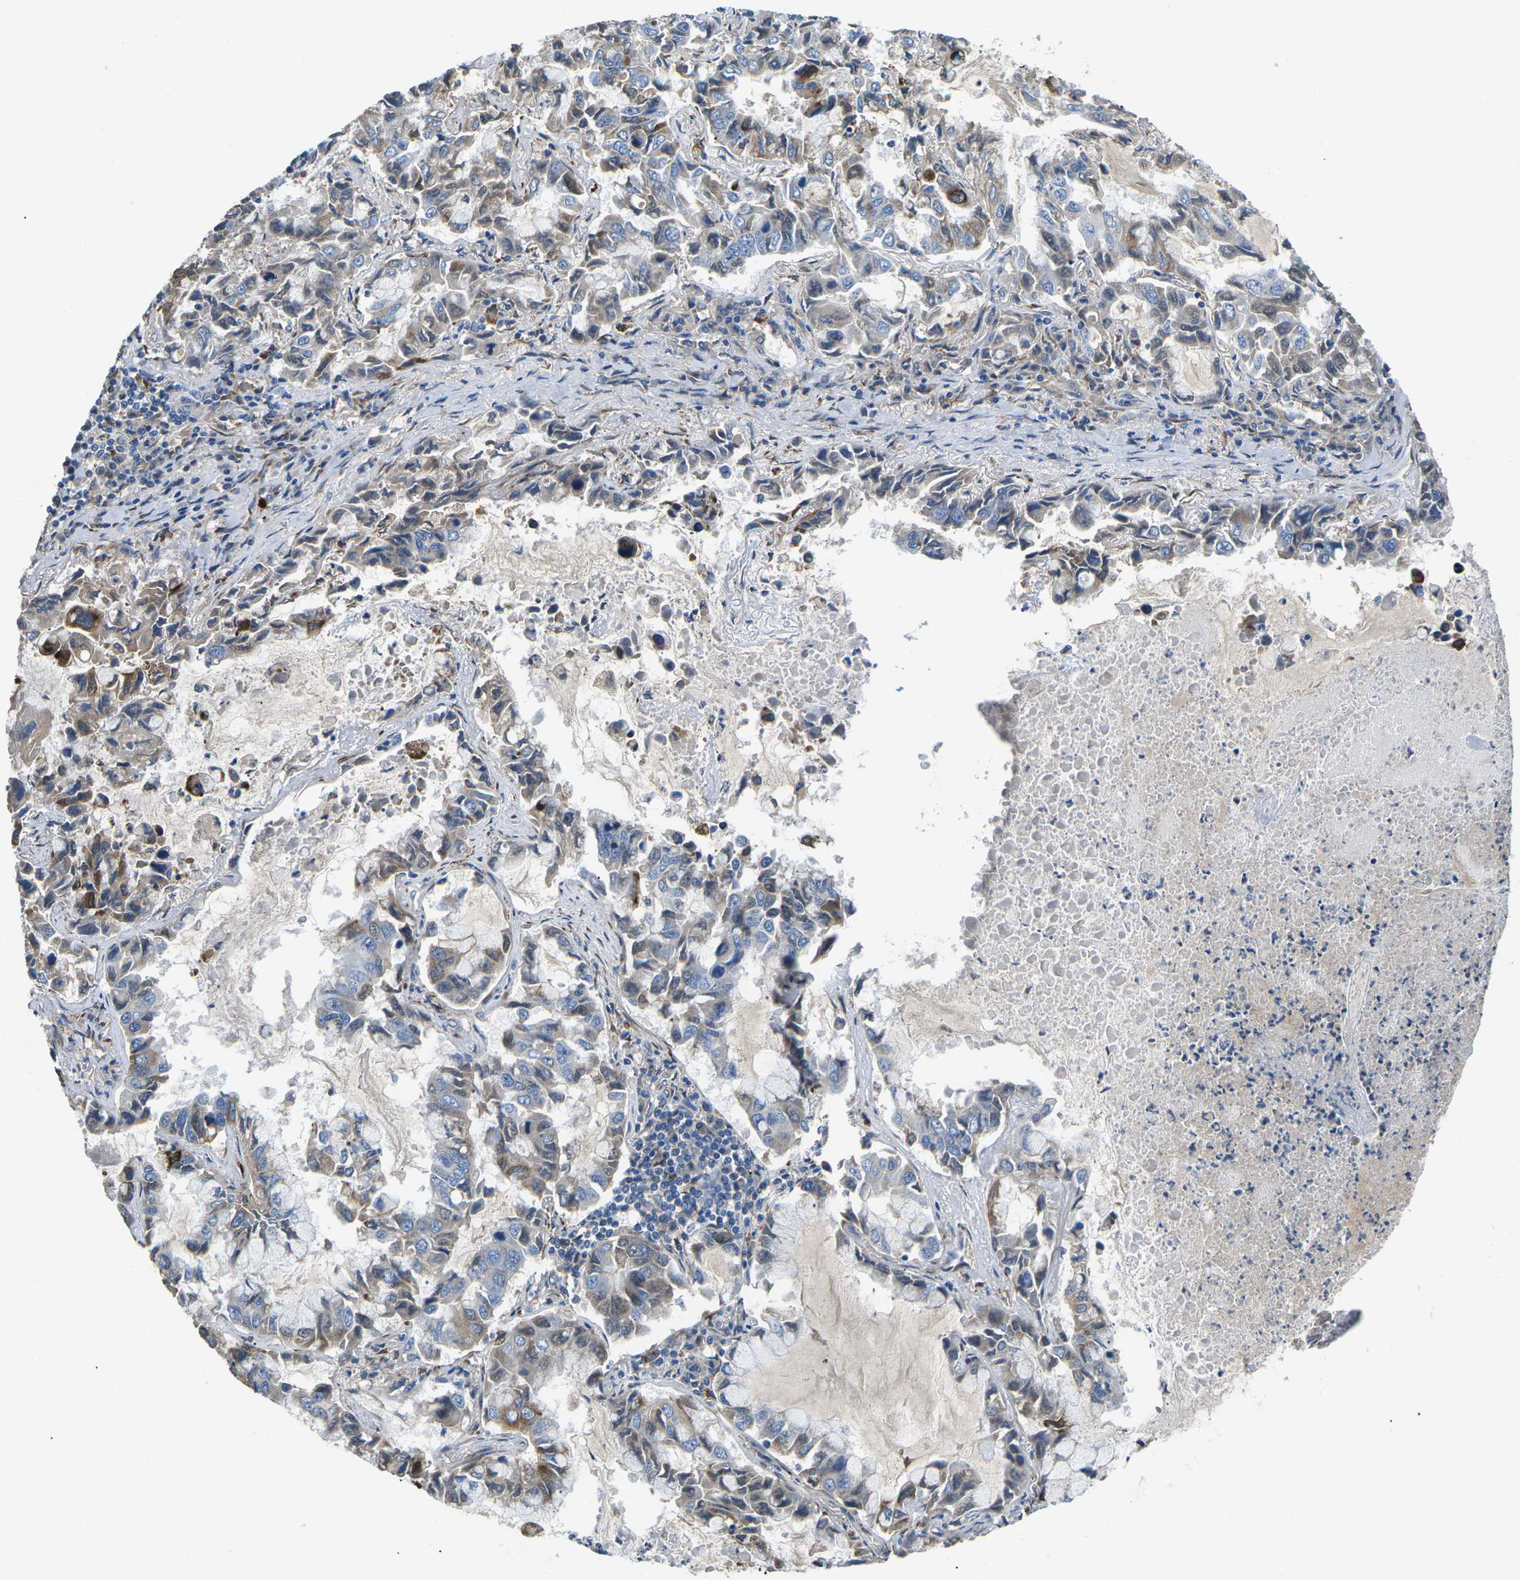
{"staining": {"intensity": "moderate", "quantity": "25%-75%", "location": "cytoplasmic/membranous"}, "tissue": "lung cancer", "cell_type": "Tumor cells", "image_type": "cancer", "snomed": [{"axis": "morphology", "description": "Adenocarcinoma, NOS"}, {"axis": "topography", "description": "Lung"}], "caption": "Moderate cytoplasmic/membranous staining is appreciated in about 25%-75% of tumor cells in adenocarcinoma (lung). (Brightfield microscopy of DAB IHC at high magnification).", "gene": "PDZD8", "patient": {"sex": "male", "age": 64}}